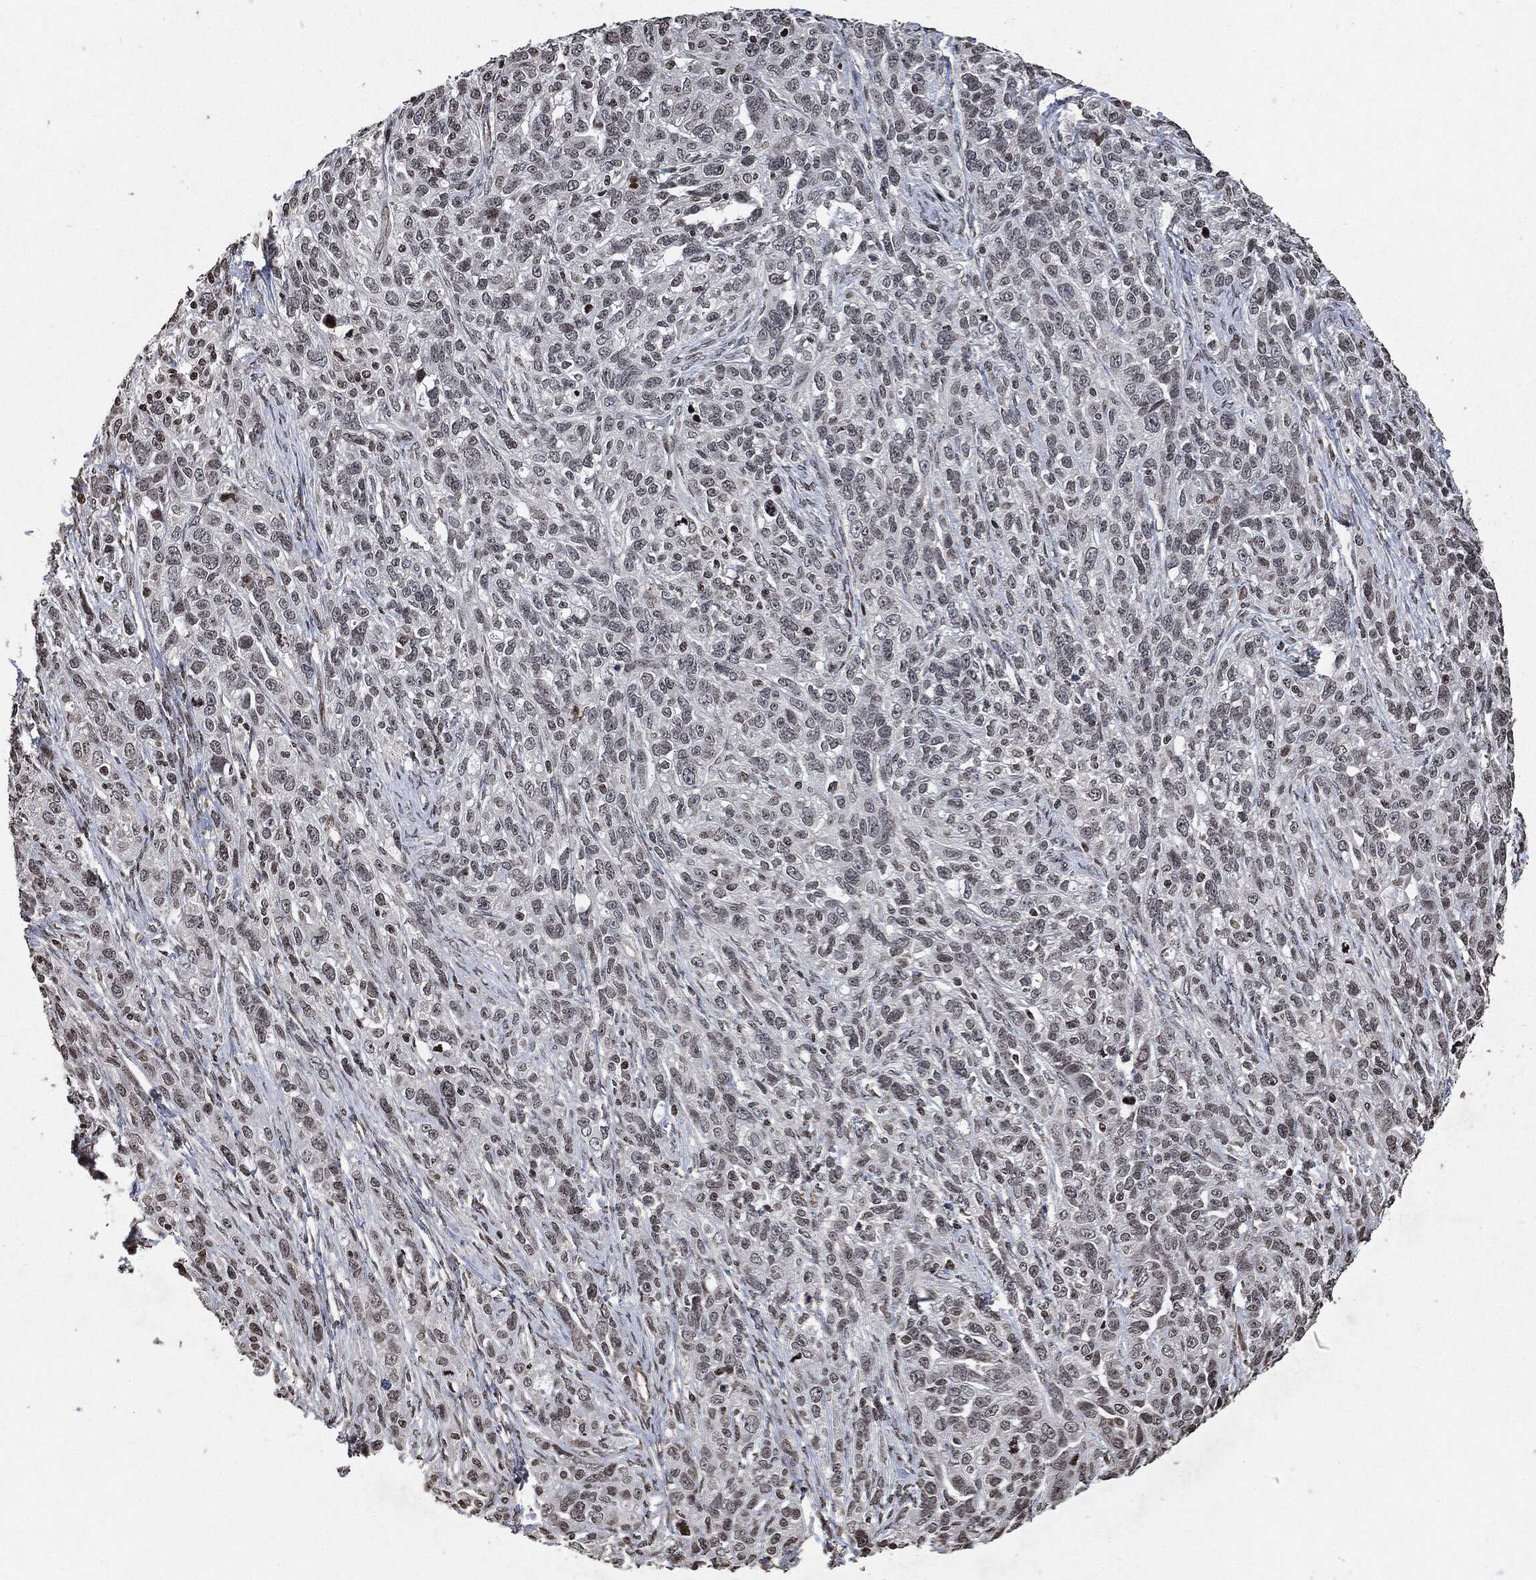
{"staining": {"intensity": "negative", "quantity": "none", "location": "none"}, "tissue": "ovarian cancer", "cell_type": "Tumor cells", "image_type": "cancer", "snomed": [{"axis": "morphology", "description": "Cystadenocarcinoma, serous, NOS"}, {"axis": "topography", "description": "Ovary"}], "caption": "A high-resolution micrograph shows IHC staining of ovarian serous cystadenocarcinoma, which displays no significant staining in tumor cells.", "gene": "JUN", "patient": {"sex": "female", "age": 71}}